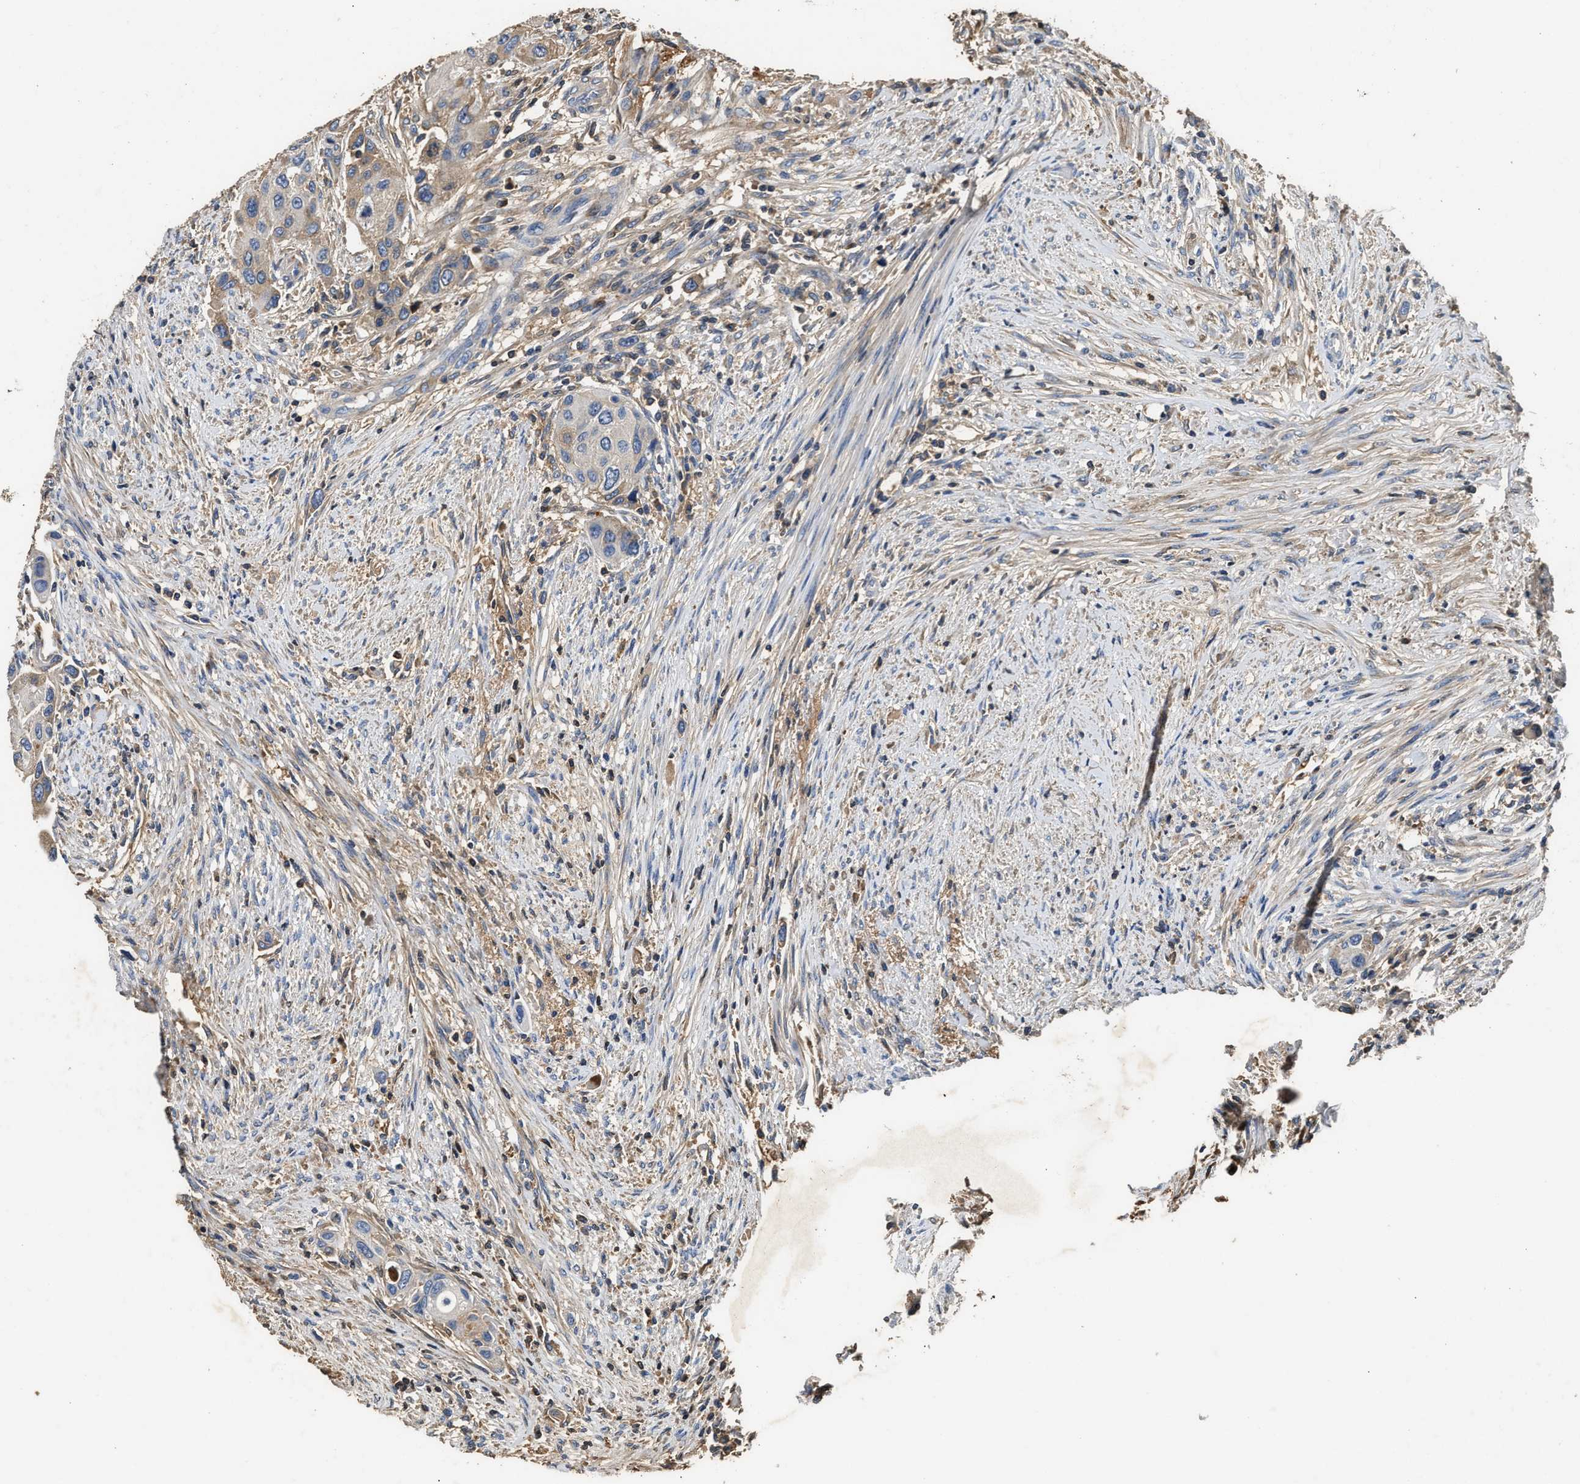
{"staining": {"intensity": "moderate", "quantity": "<25%", "location": "cytoplasmic/membranous"}, "tissue": "urothelial cancer", "cell_type": "Tumor cells", "image_type": "cancer", "snomed": [{"axis": "morphology", "description": "Urothelial carcinoma, High grade"}, {"axis": "topography", "description": "Urinary bladder"}], "caption": "Immunohistochemical staining of urothelial cancer demonstrates low levels of moderate cytoplasmic/membranous expression in approximately <25% of tumor cells.", "gene": "C3", "patient": {"sex": "female", "age": 56}}